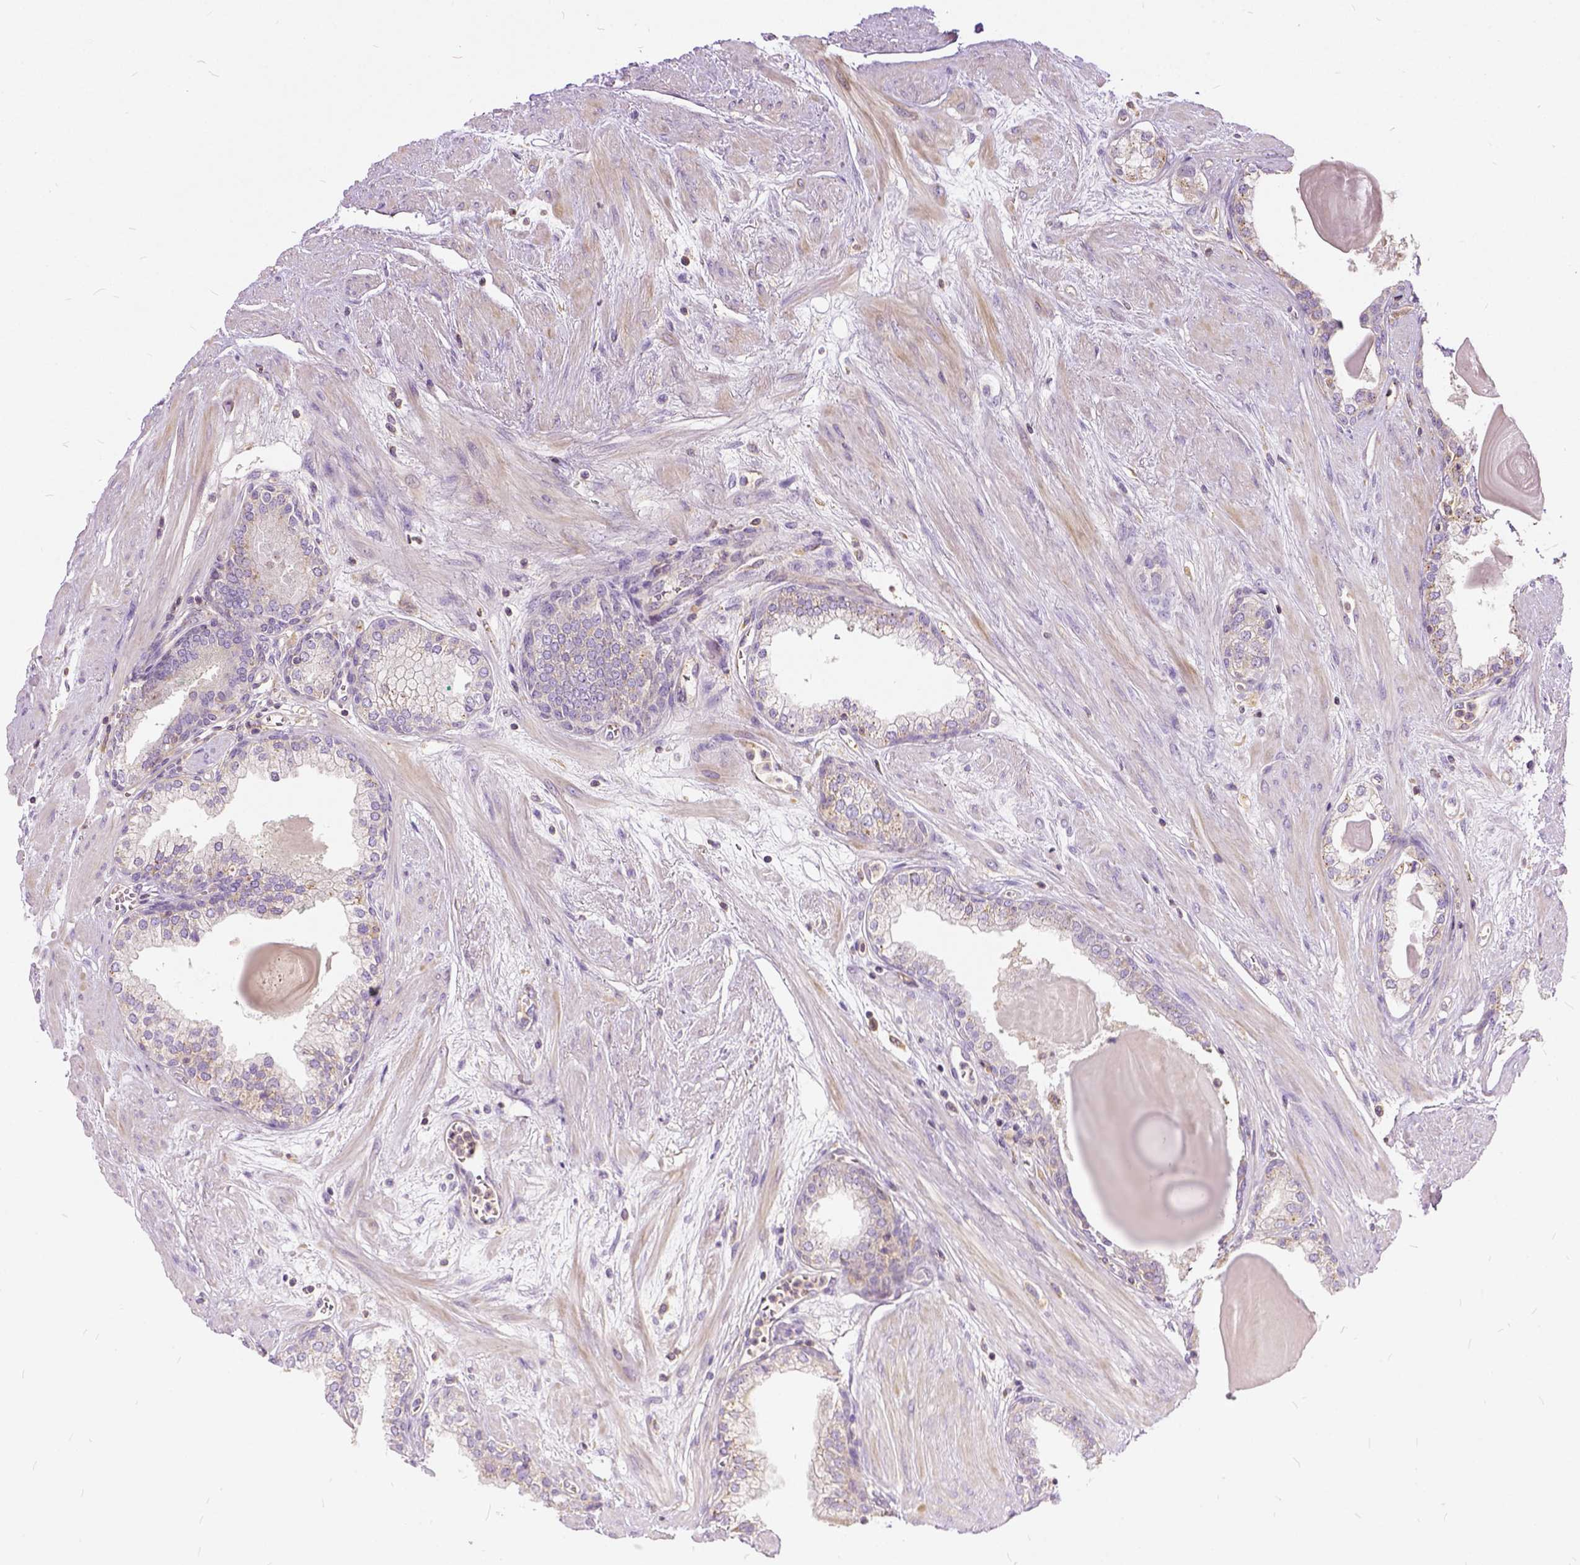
{"staining": {"intensity": "negative", "quantity": "none", "location": "none"}, "tissue": "prostate cancer", "cell_type": "Tumor cells", "image_type": "cancer", "snomed": [{"axis": "morphology", "description": "Adenocarcinoma, Low grade"}, {"axis": "topography", "description": "Prostate"}], "caption": "An immunohistochemistry (IHC) photomicrograph of prostate cancer is shown. There is no staining in tumor cells of prostate cancer.", "gene": "CADM4", "patient": {"sex": "male", "age": 64}}